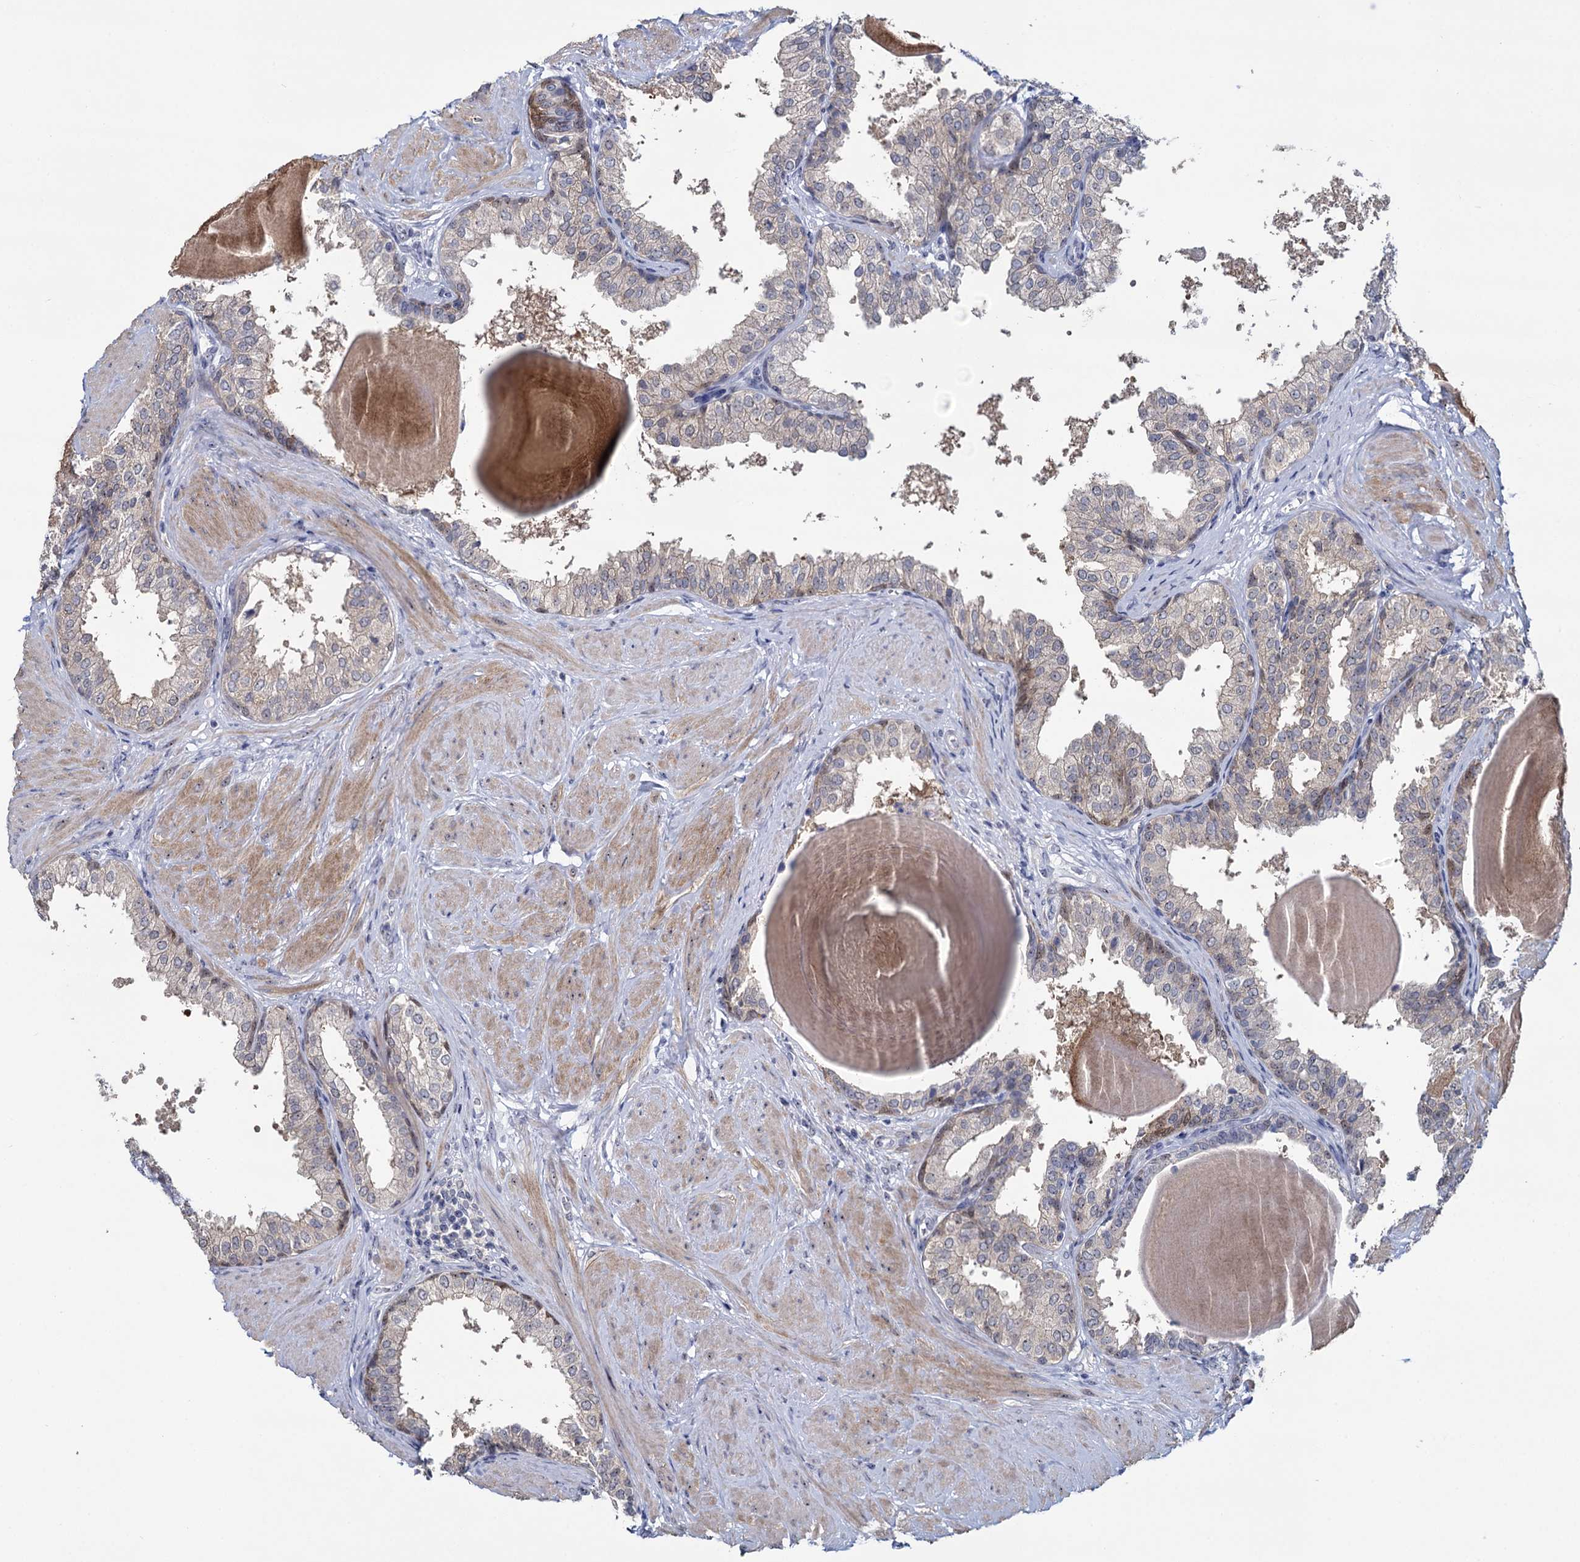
{"staining": {"intensity": "weak", "quantity": "25%-75%", "location": "cytoplasmic/membranous,nuclear"}, "tissue": "prostate", "cell_type": "Glandular cells", "image_type": "normal", "snomed": [{"axis": "morphology", "description": "Normal tissue, NOS"}, {"axis": "topography", "description": "Prostate"}], "caption": "Immunohistochemistry micrograph of benign human prostate stained for a protein (brown), which shows low levels of weak cytoplasmic/membranous,nuclear expression in approximately 25%-75% of glandular cells.", "gene": "SFN", "patient": {"sex": "male", "age": 48}}